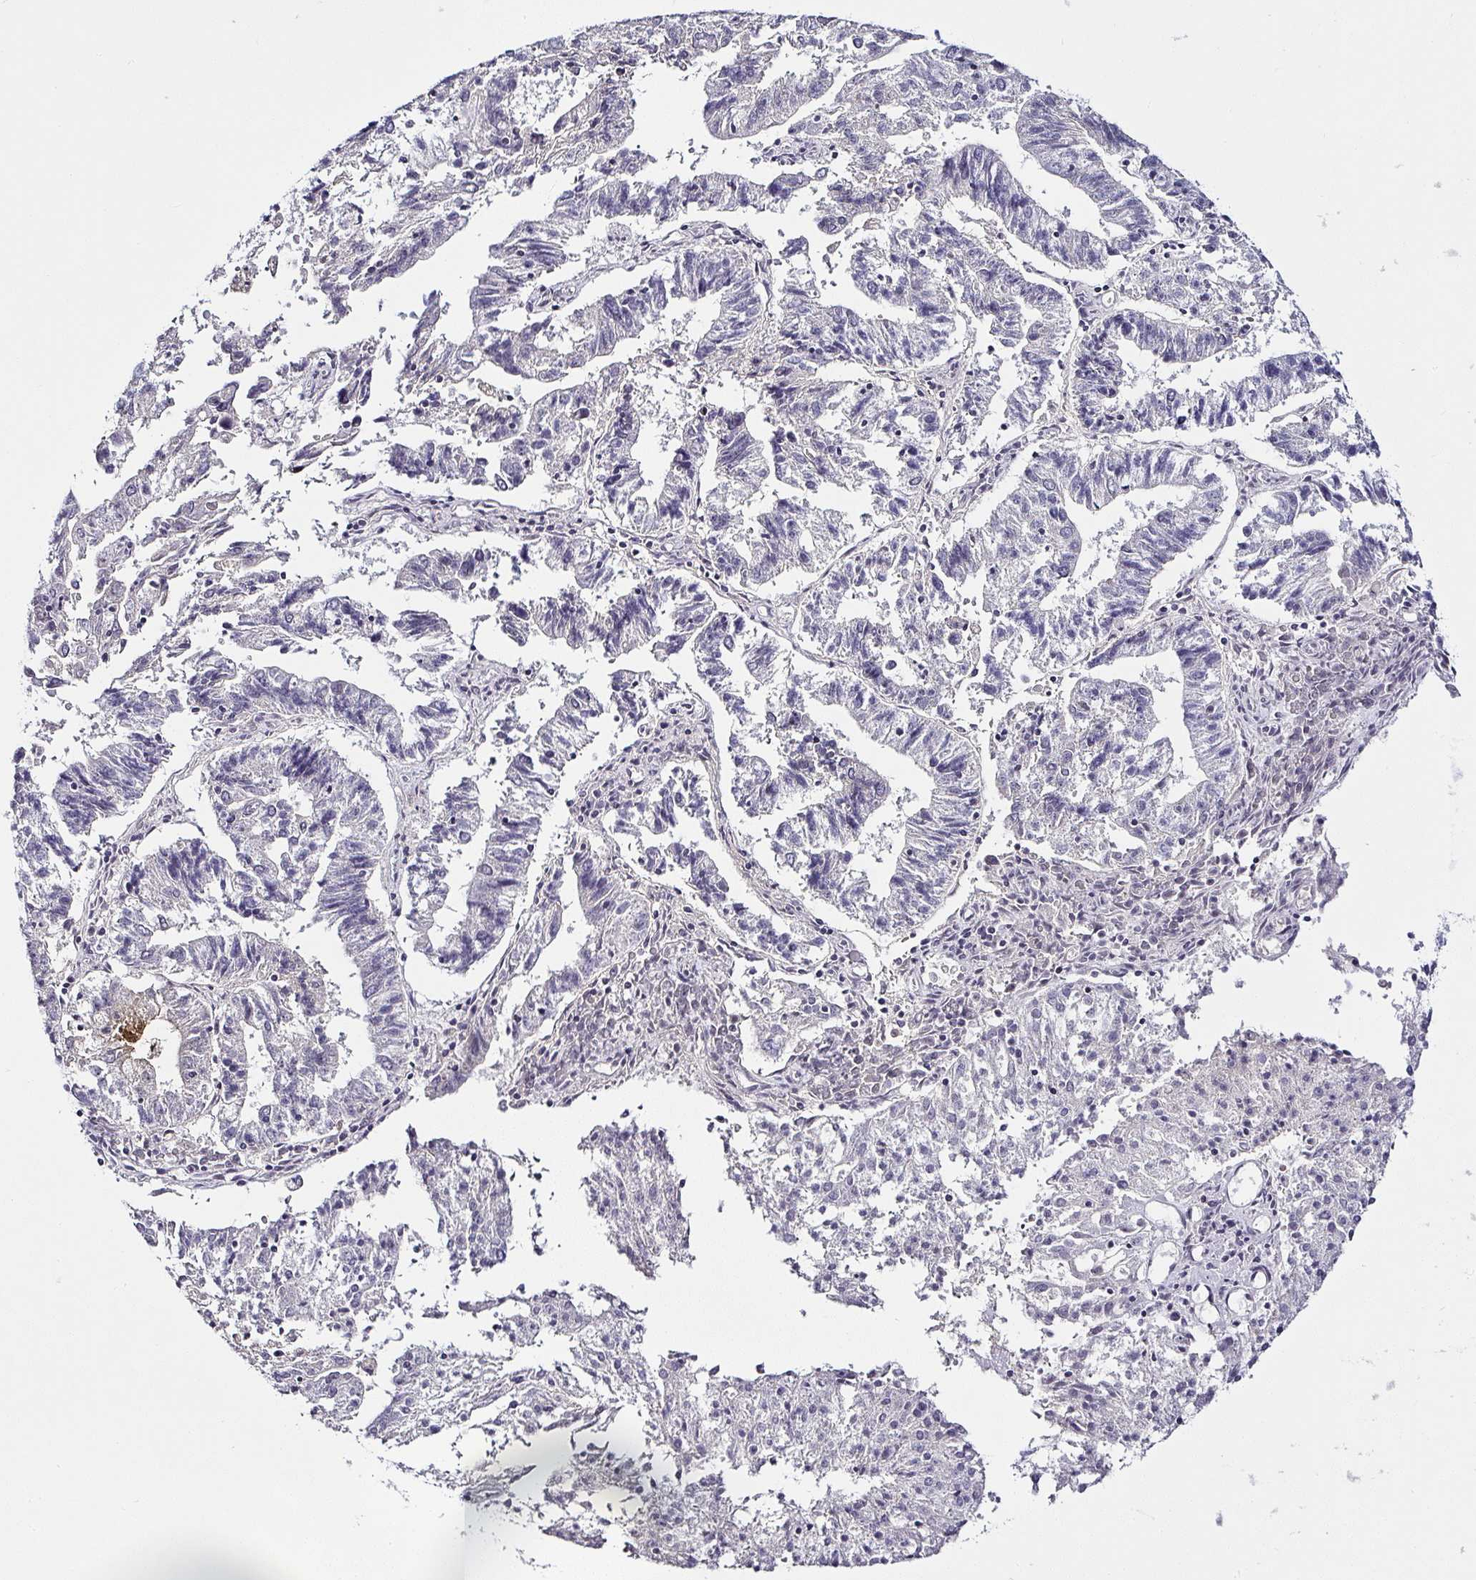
{"staining": {"intensity": "negative", "quantity": "none", "location": "none"}, "tissue": "endometrial cancer", "cell_type": "Tumor cells", "image_type": "cancer", "snomed": [{"axis": "morphology", "description": "Adenocarcinoma, NOS"}, {"axis": "topography", "description": "Endometrium"}], "caption": "A high-resolution micrograph shows immunohistochemistry staining of endometrial adenocarcinoma, which reveals no significant staining in tumor cells.", "gene": "SERPINB3", "patient": {"sex": "female", "age": 82}}